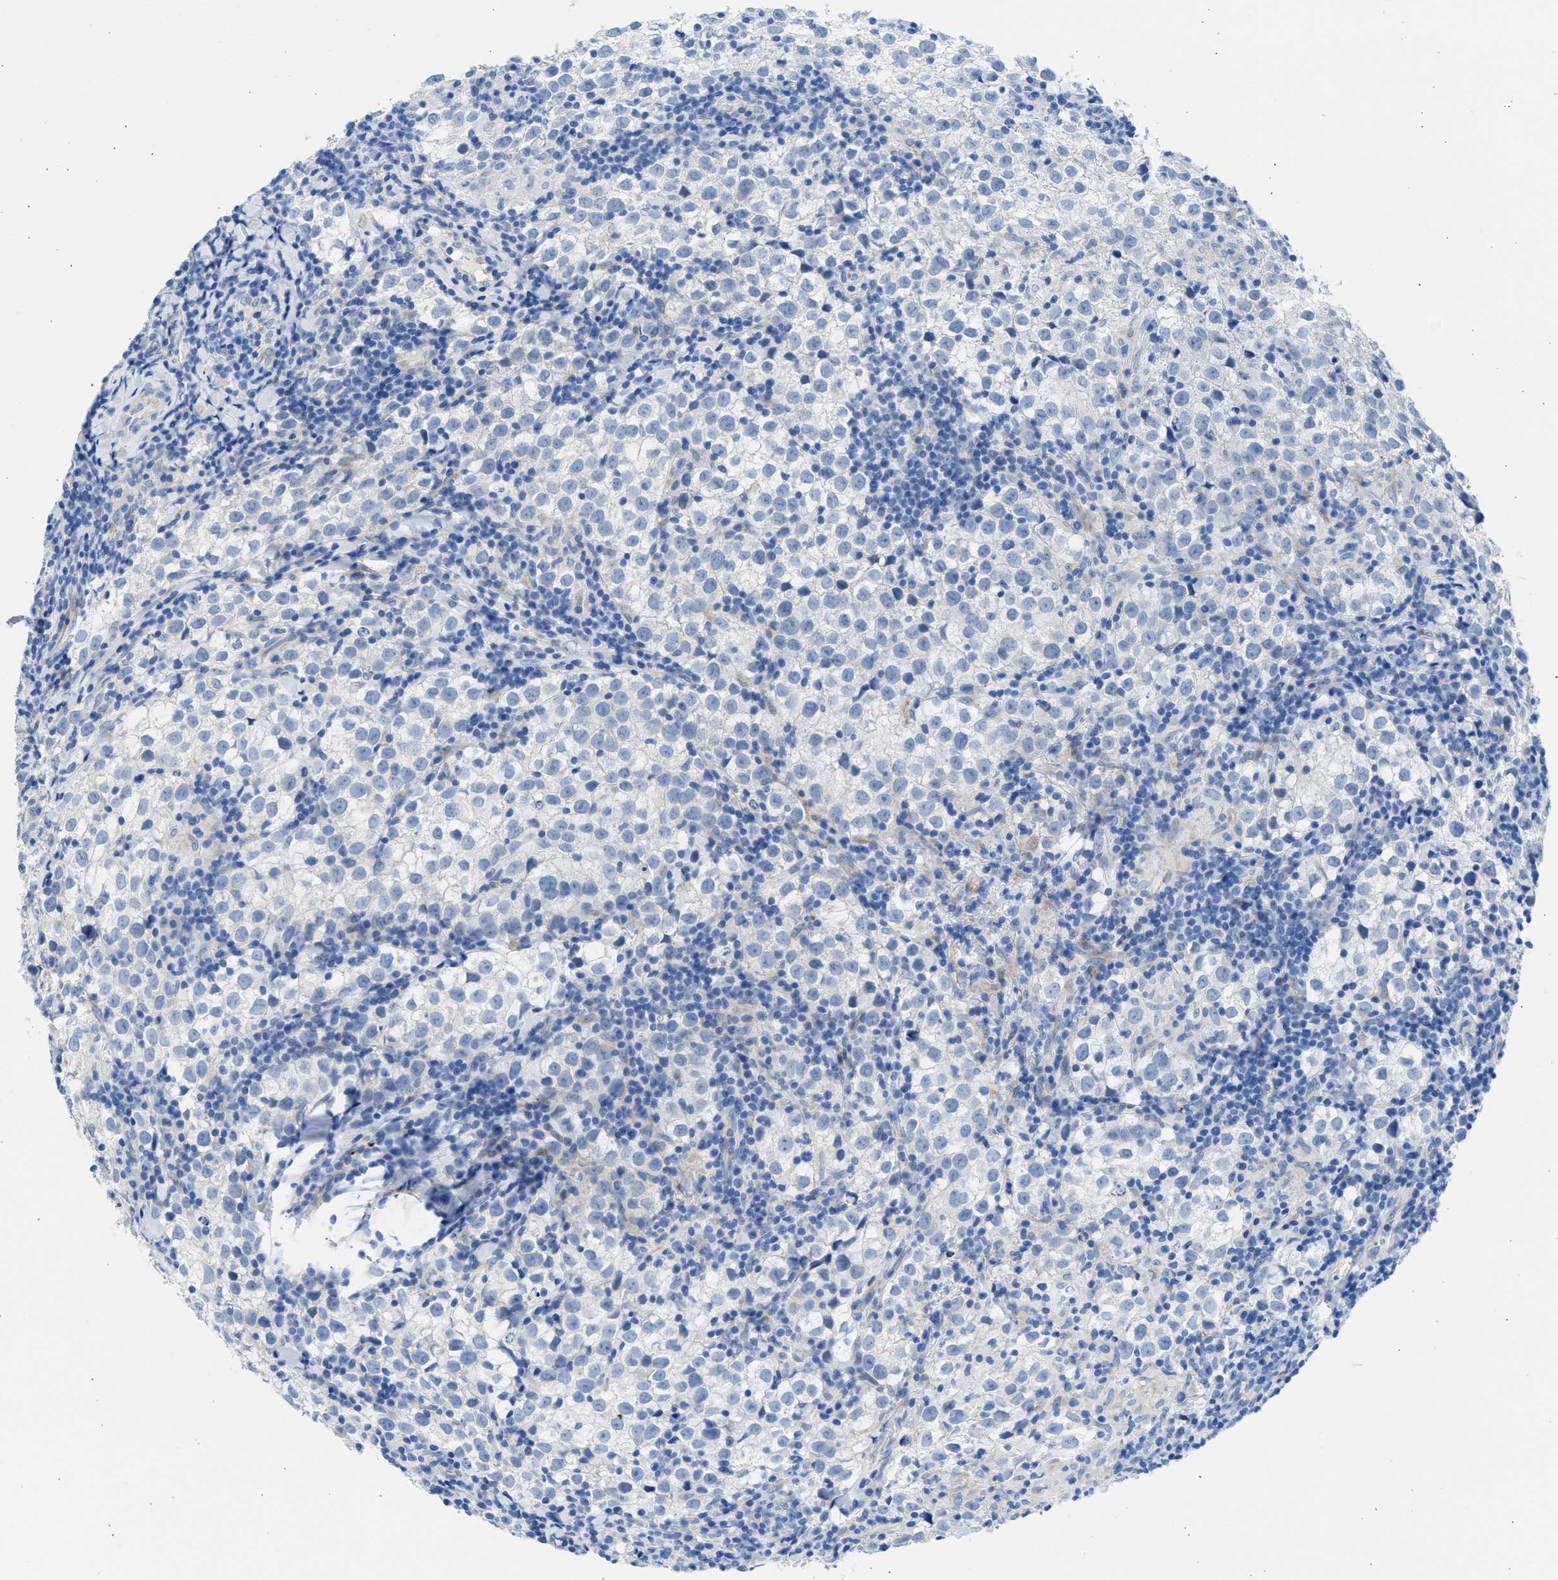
{"staining": {"intensity": "negative", "quantity": "none", "location": "none"}, "tissue": "testis cancer", "cell_type": "Tumor cells", "image_type": "cancer", "snomed": [{"axis": "morphology", "description": "Seminoma, NOS"}, {"axis": "morphology", "description": "Carcinoma, Embryonal, NOS"}, {"axis": "topography", "description": "Testis"}], "caption": "DAB immunohistochemical staining of human testis cancer (embryonal carcinoma) demonstrates no significant expression in tumor cells.", "gene": "SPATA3", "patient": {"sex": "male", "age": 36}}